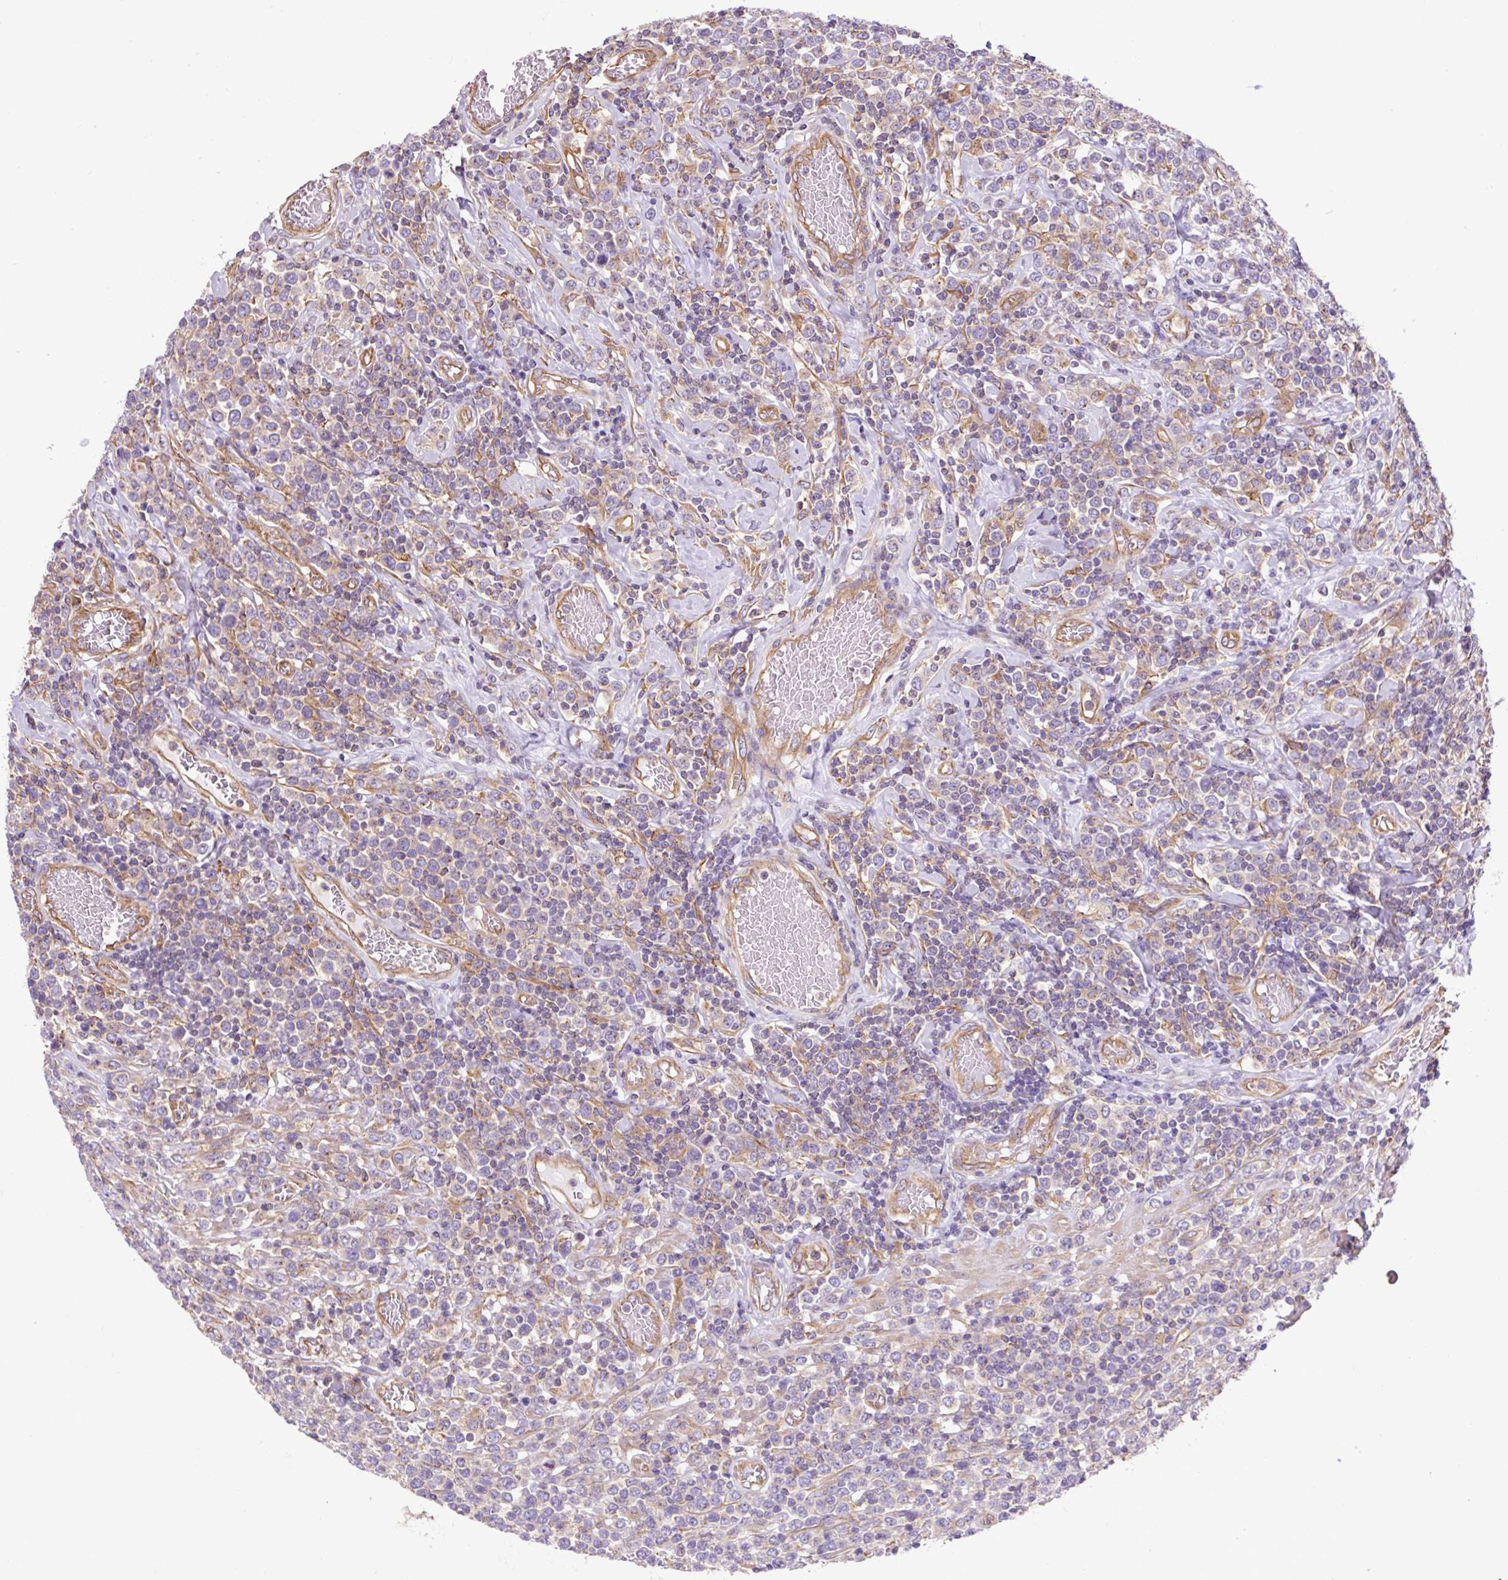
{"staining": {"intensity": "weak", "quantity": "<25%", "location": "cytoplasmic/membranous"}, "tissue": "lymphoma", "cell_type": "Tumor cells", "image_type": "cancer", "snomed": [{"axis": "morphology", "description": "Malignant lymphoma, non-Hodgkin's type, High grade"}, {"axis": "topography", "description": "Soft tissue"}], "caption": "Tumor cells show no significant protein expression in lymphoma.", "gene": "DCTN1", "patient": {"sex": "female", "age": 56}}